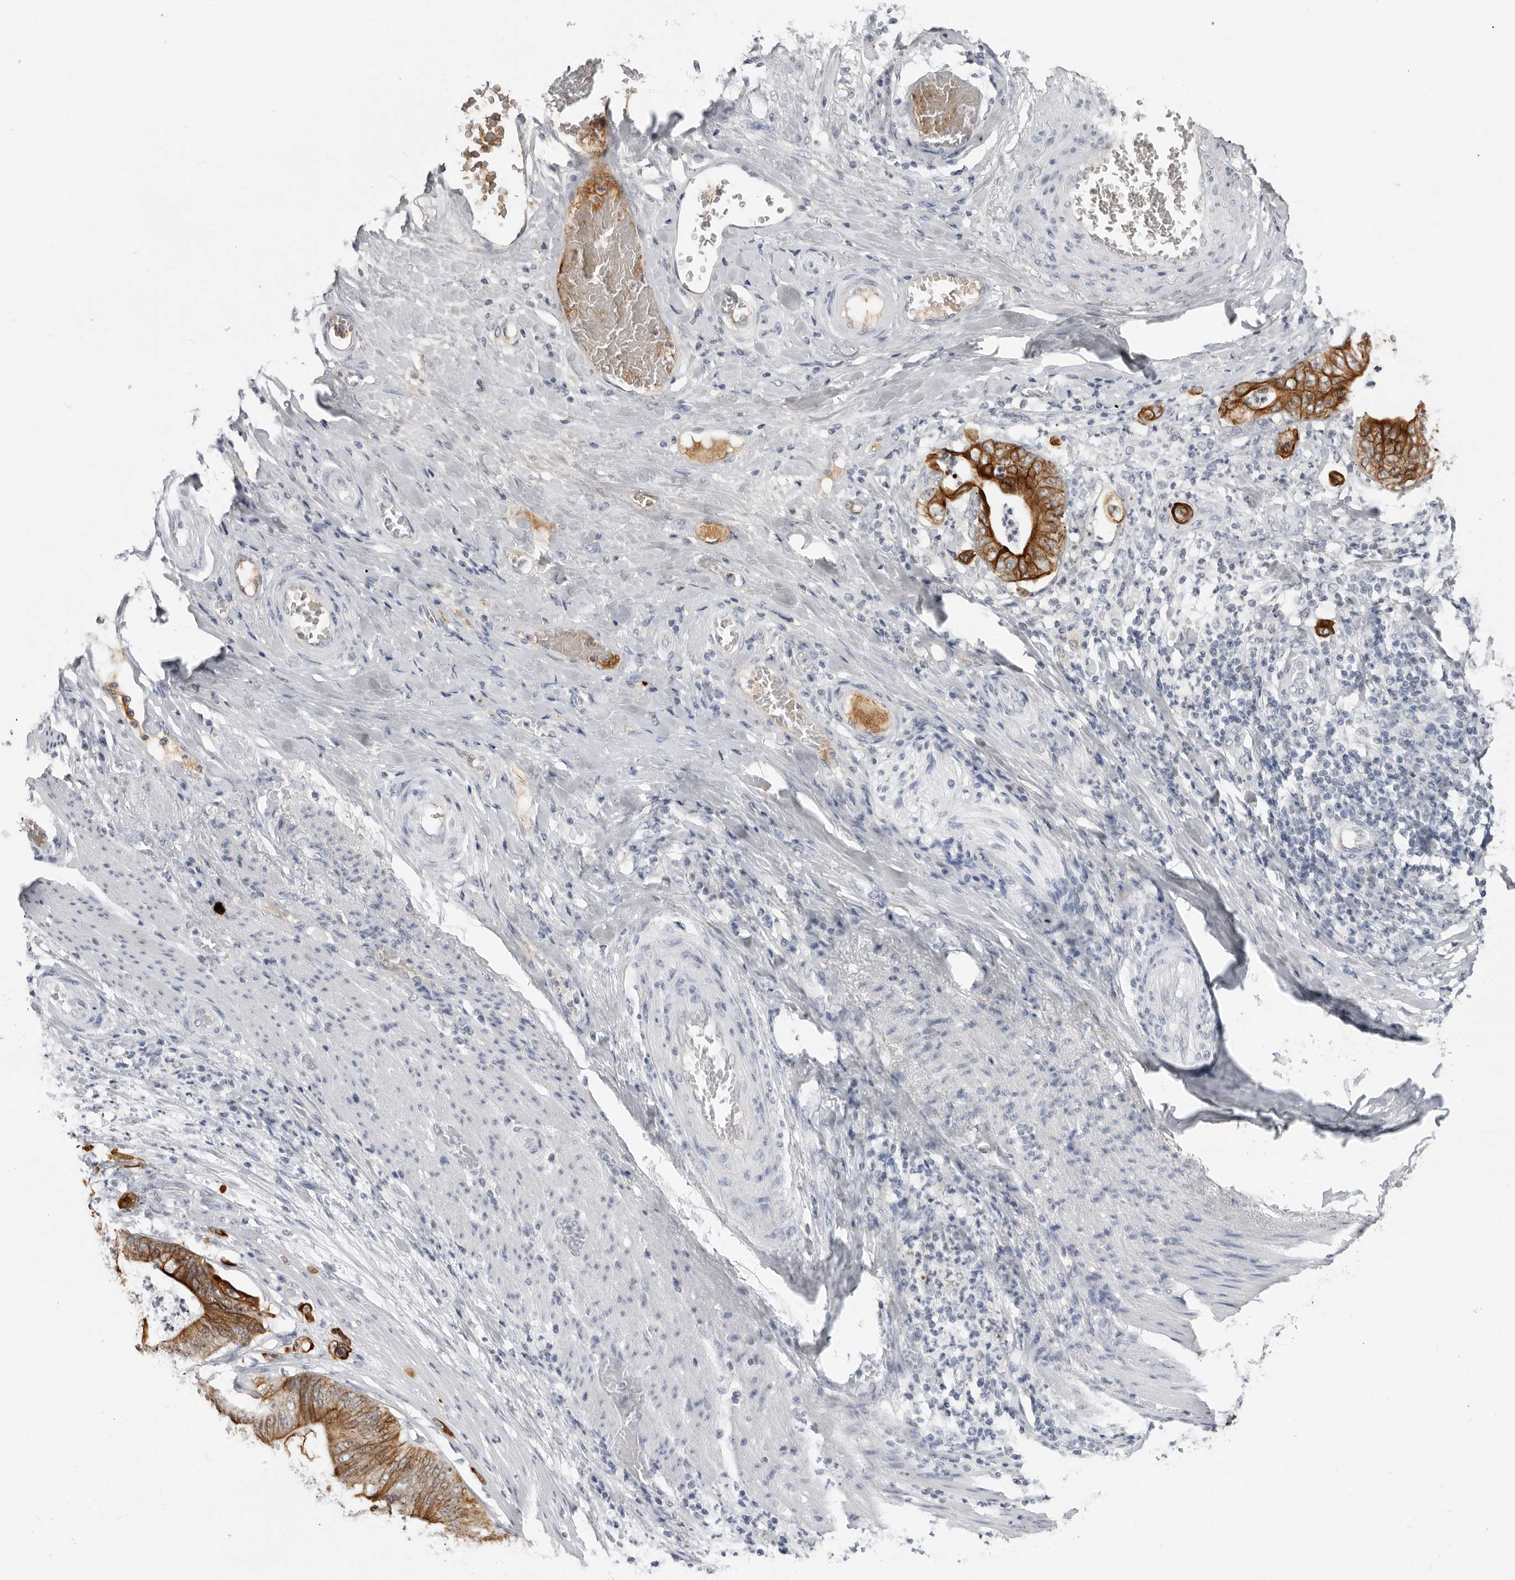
{"staining": {"intensity": "strong", "quantity": ">75%", "location": "cytoplasmic/membranous"}, "tissue": "stomach cancer", "cell_type": "Tumor cells", "image_type": "cancer", "snomed": [{"axis": "morphology", "description": "Adenocarcinoma, NOS"}, {"axis": "topography", "description": "Stomach"}], "caption": "IHC (DAB) staining of stomach cancer reveals strong cytoplasmic/membranous protein positivity in about >75% of tumor cells.", "gene": "SERPINF2", "patient": {"sex": "female", "age": 73}}